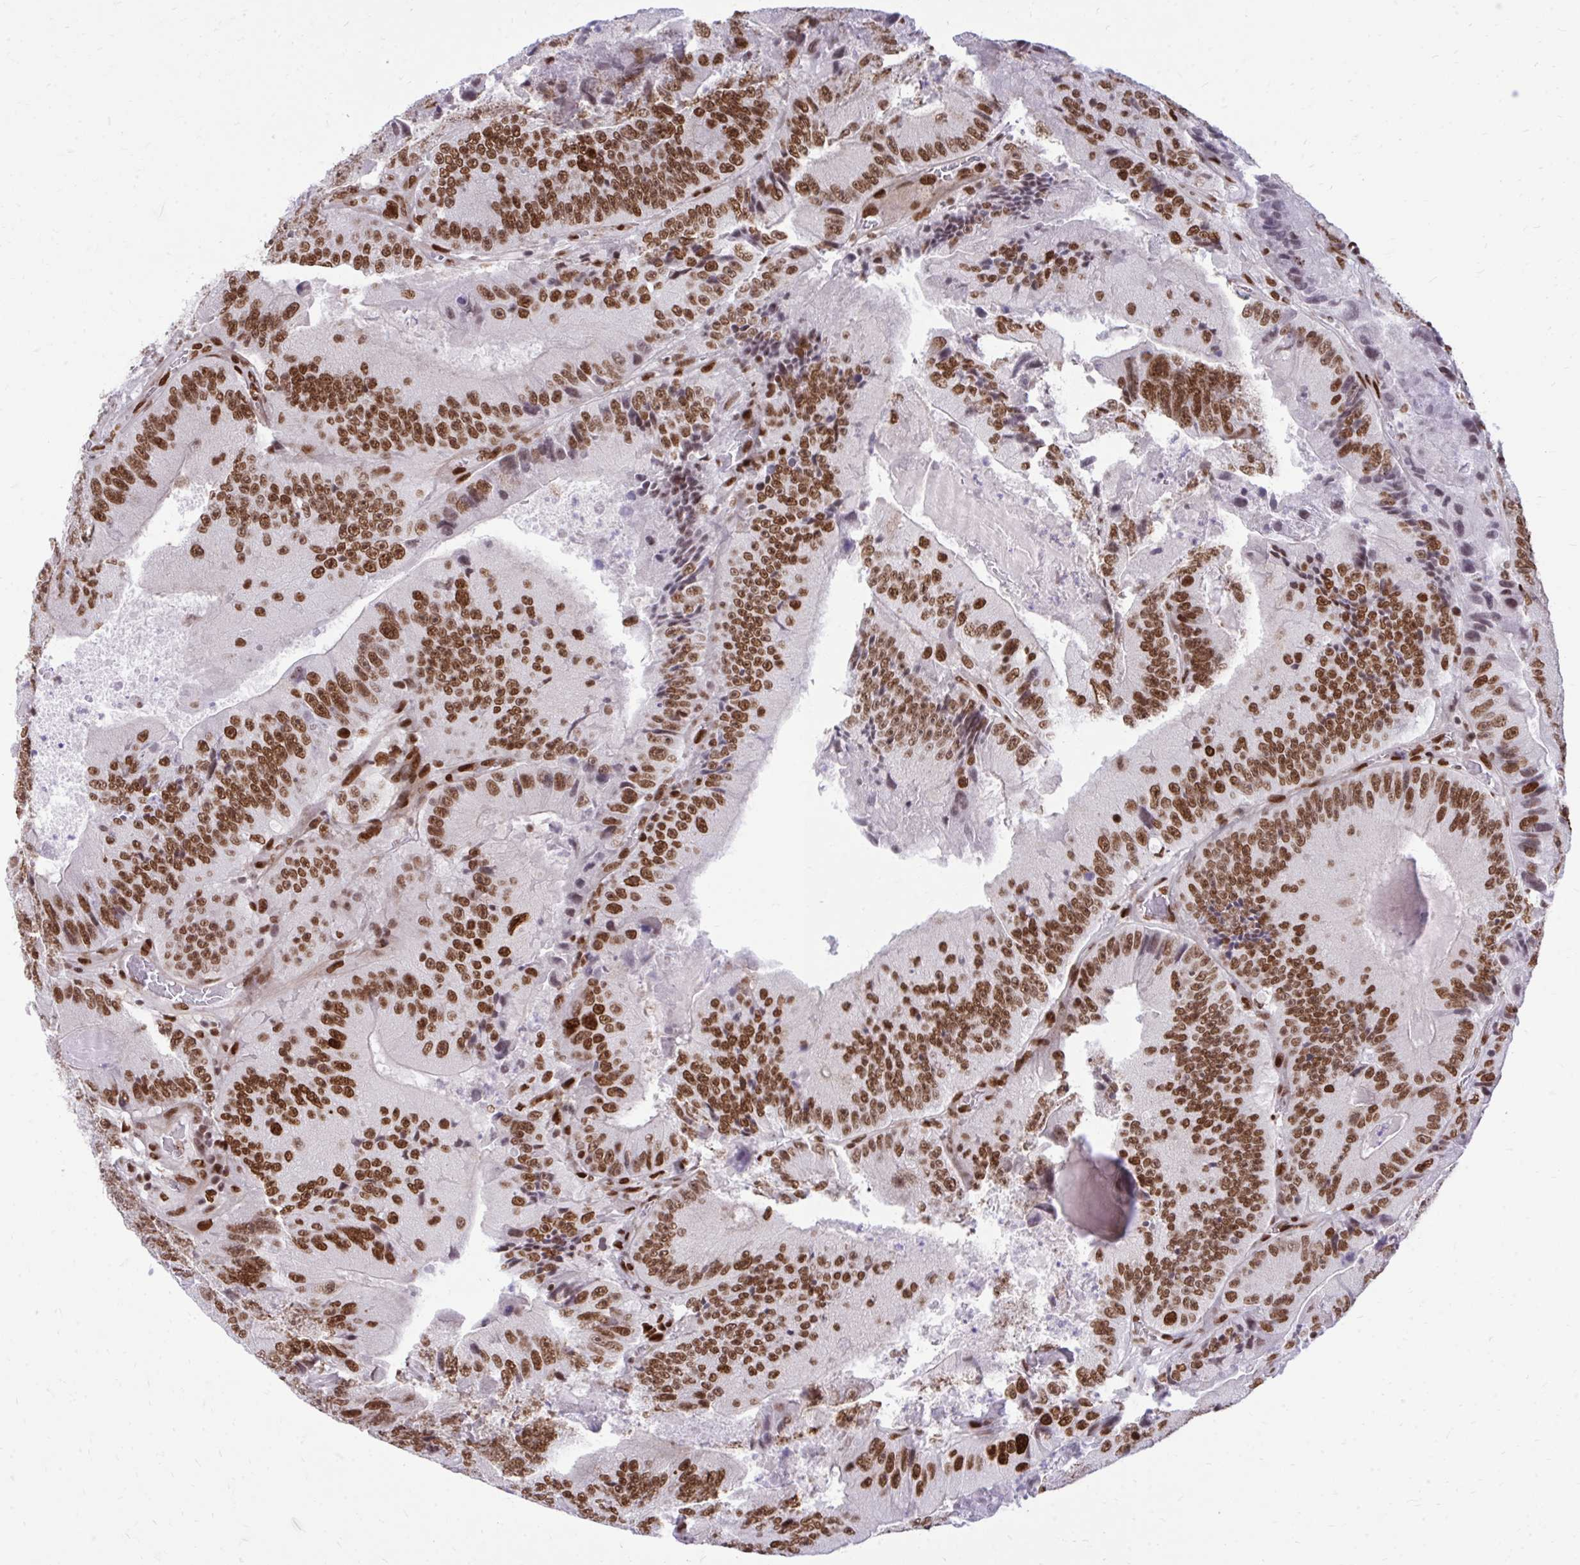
{"staining": {"intensity": "strong", "quantity": ">75%", "location": "nuclear"}, "tissue": "colorectal cancer", "cell_type": "Tumor cells", "image_type": "cancer", "snomed": [{"axis": "morphology", "description": "Adenocarcinoma, NOS"}, {"axis": "topography", "description": "Colon"}], "caption": "Immunohistochemistry (IHC) (DAB) staining of adenocarcinoma (colorectal) exhibits strong nuclear protein staining in about >75% of tumor cells.", "gene": "CDYL", "patient": {"sex": "female", "age": 86}}